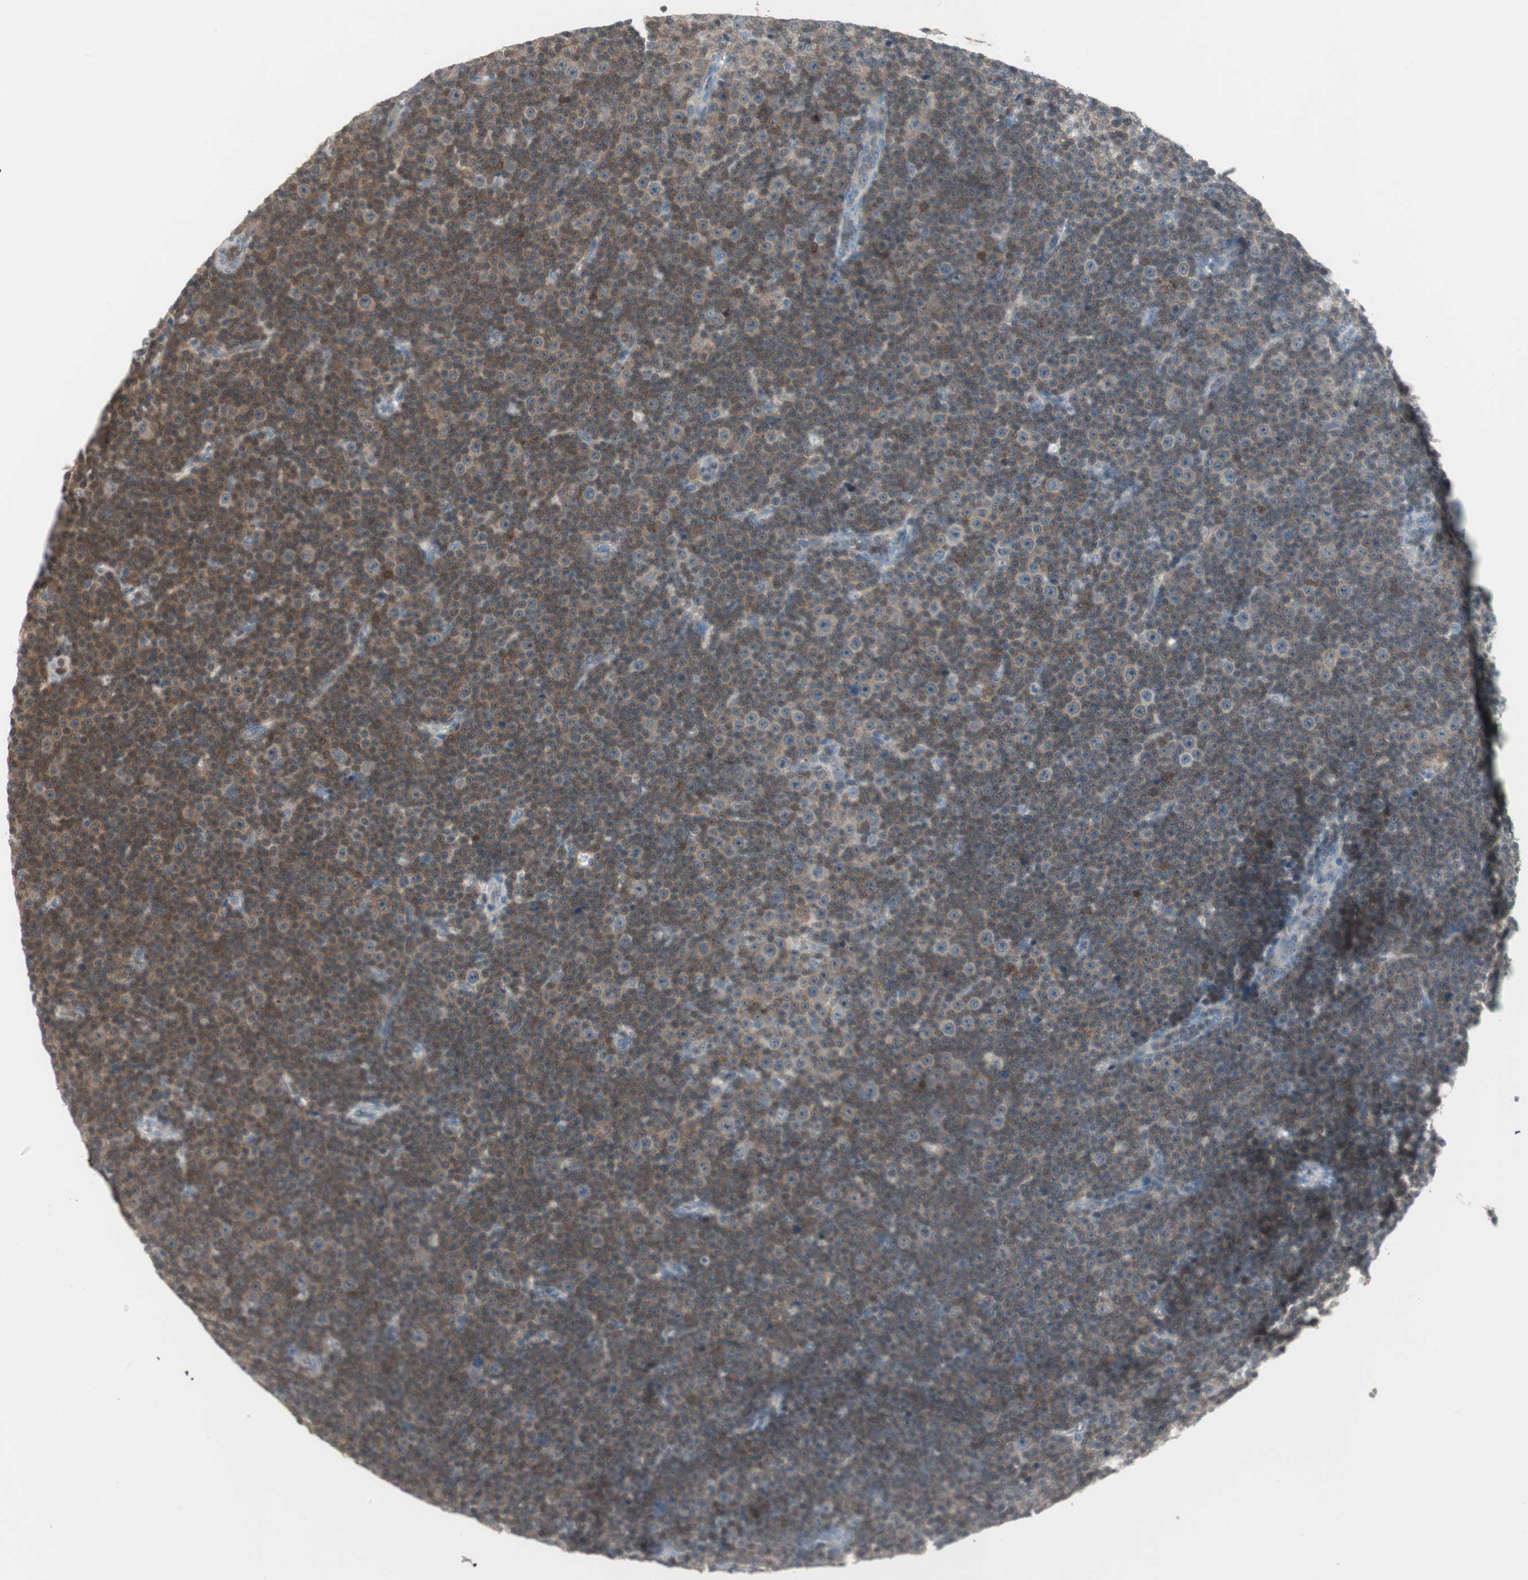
{"staining": {"intensity": "moderate", "quantity": ">75%", "location": "cytoplasmic/membranous"}, "tissue": "lymphoma", "cell_type": "Tumor cells", "image_type": "cancer", "snomed": [{"axis": "morphology", "description": "Malignant lymphoma, non-Hodgkin's type, Low grade"}, {"axis": "topography", "description": "Lymph node"}], "caption": "DAB (3,3'-diaminobenzidine) immunohistochemical staining of lymphoma exhibits moderate cytoplasmic/membranous protein positivity in about >75% of tumor cells.", "gene": "MAP4K1", "patient": {"sex": "female", "age": 67}}